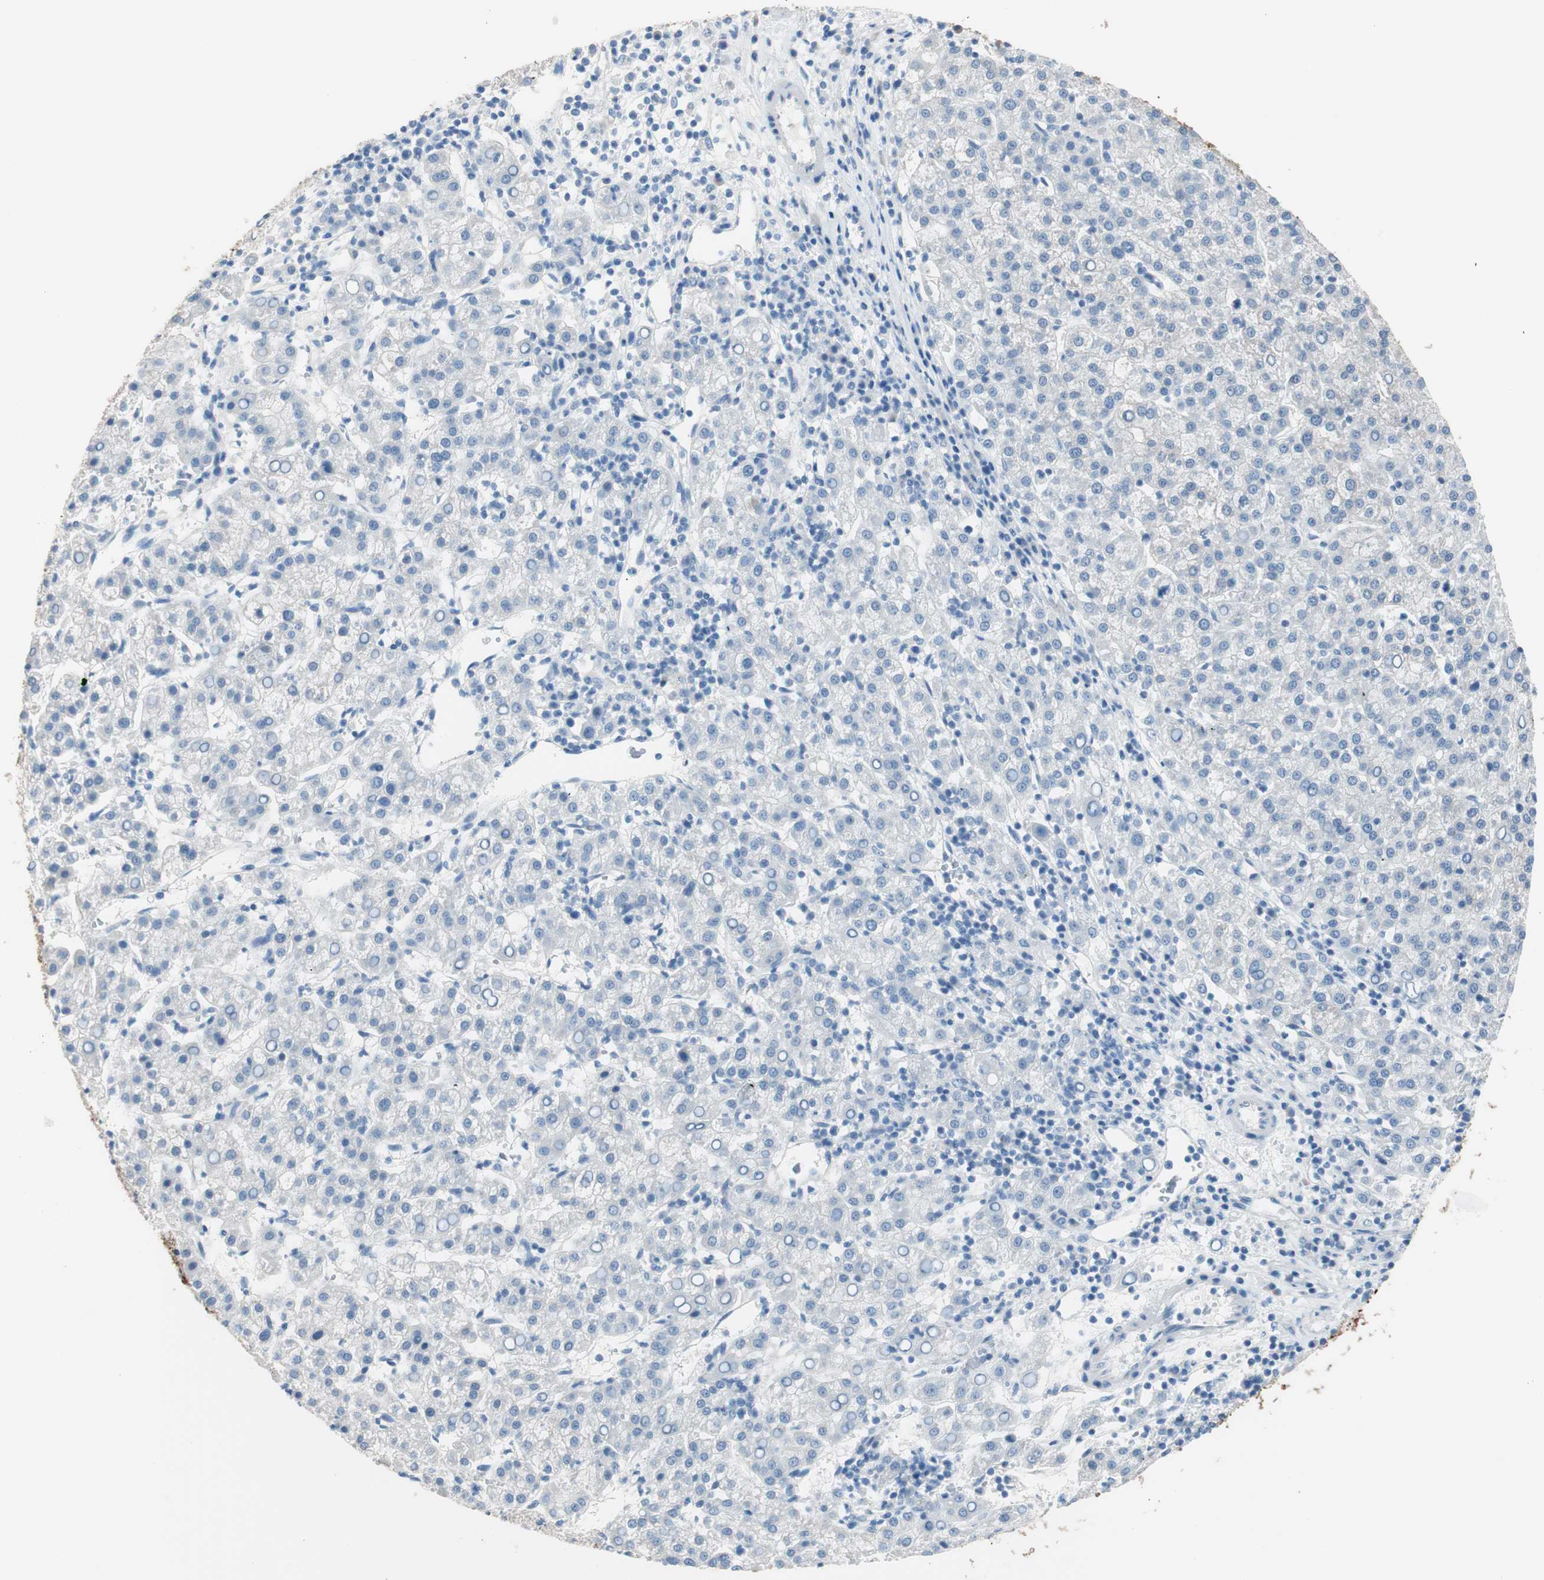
{"staining": {"intensity": "negative", "quantity": "none", "location": "none"}, "tissue": "liver cancer", "cell_type": "Tumor cells", "image_type": "cancer", "snomed": [{"axis": "morphology", "description": "Carcinoma, Hepatocellular, NOS"}, {"axis": "topography", "description": "Liver"}], "caption": "This histopathology image is of liver cancer (hepatocellular carcinoma) stained with immunohistochemistry to label a protein in brown with the nuclei are counter-stained blue. There is no expression in tumor cells. (DAB IHC visualized using brightfield microscopy, high magnification).", "gene": "VIL1", "patient": {"sex": "female", "age": 58}}